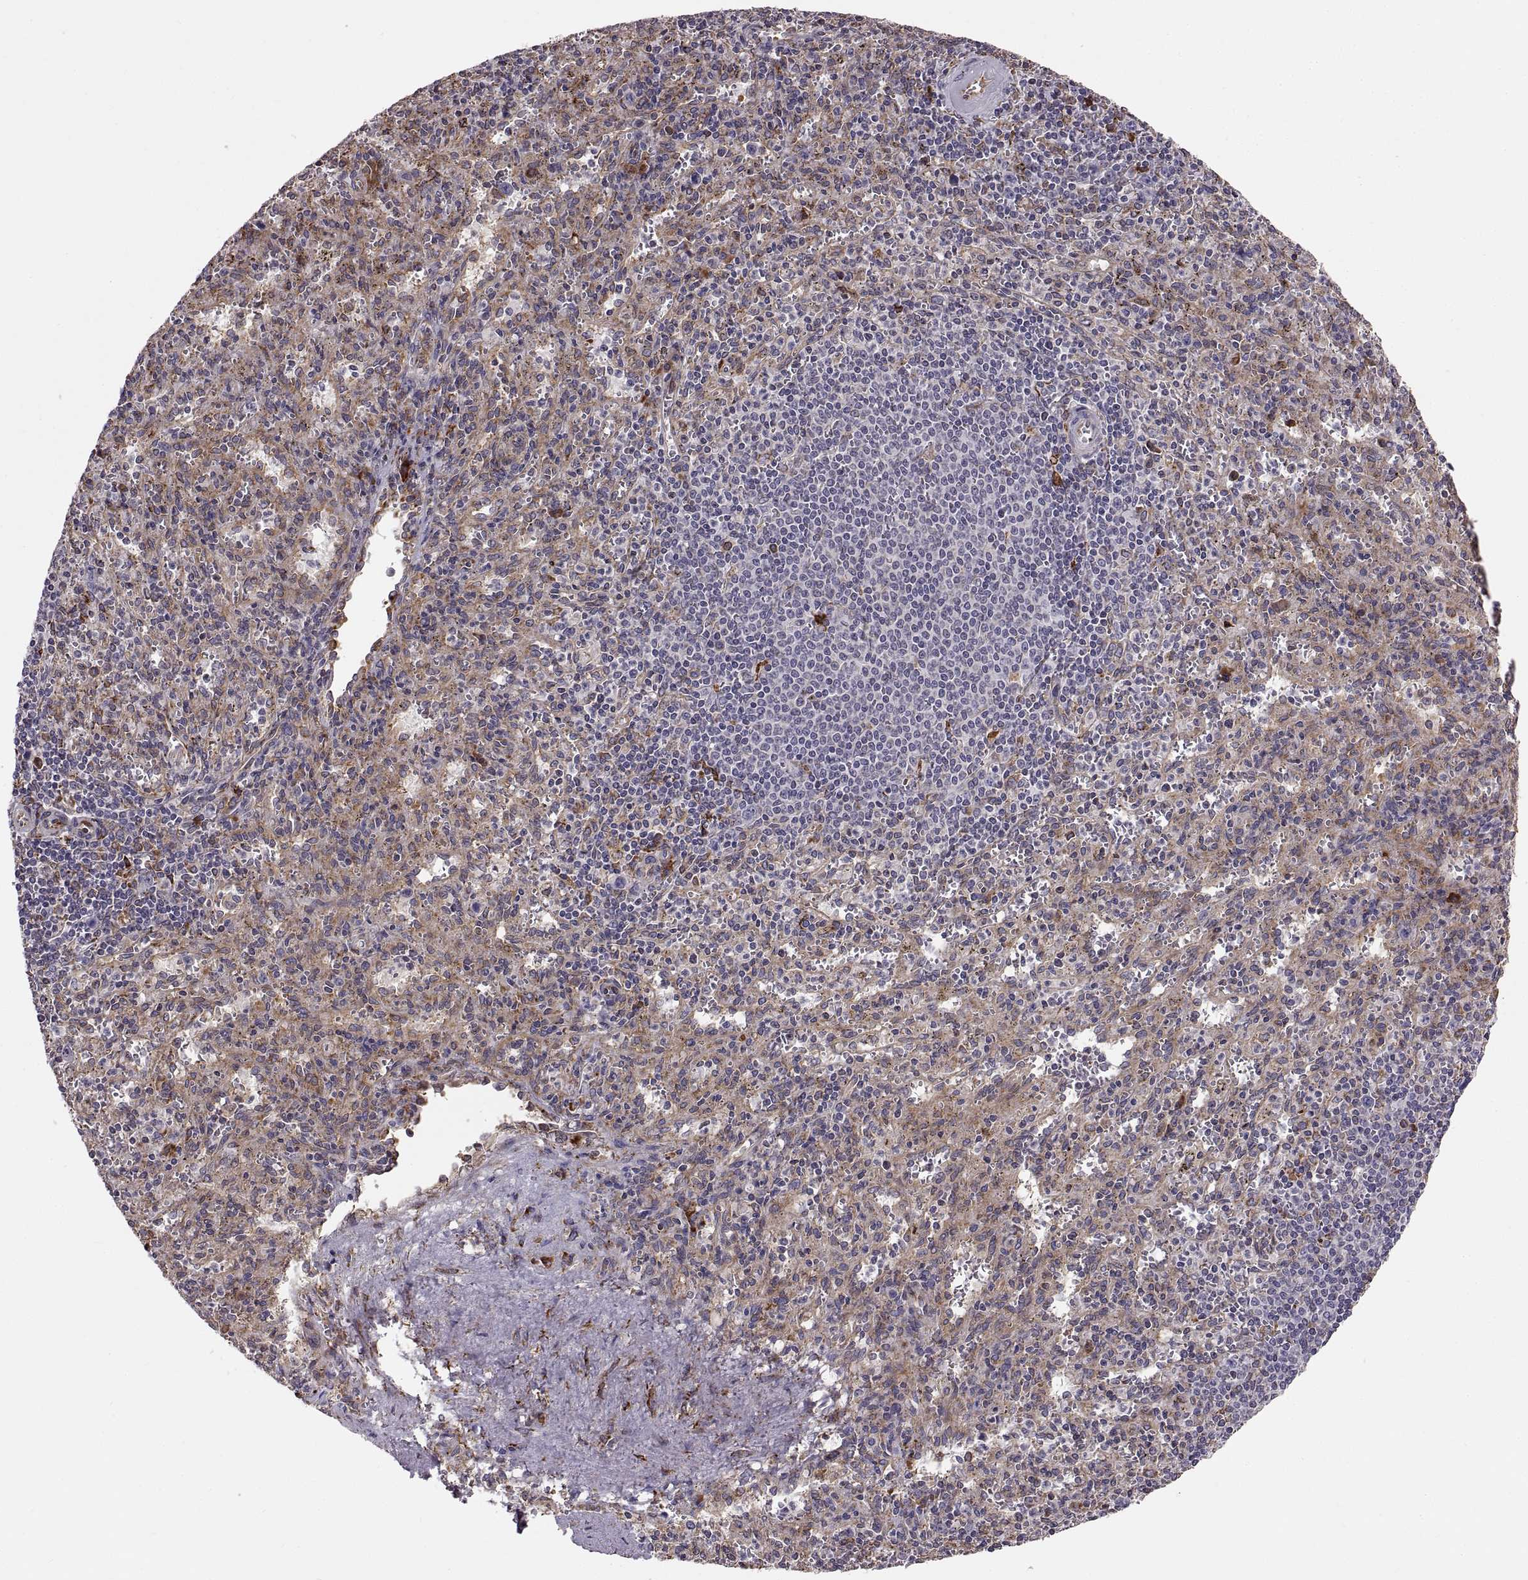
{"staining": {"intensity": "negative", "quantity": "none", "location": "none"}, "tissue": "spleen", "cell_type": "Cells in red pulp", "image_type": "normal", "snomed": [{"axis": "morphology", "description": "Normal tissue, NOS"}, {"axis": "topography", "description": "Spleen"}], "caption": "IHC photomicrograph of normal spleen: human spleen stained with DAB (3,3'-diaminobenzidine) displays no significant protein staining in cells in red pulp.", "gene": "PLEKHB2", "patient": {"sex": "male", "age": 57}}